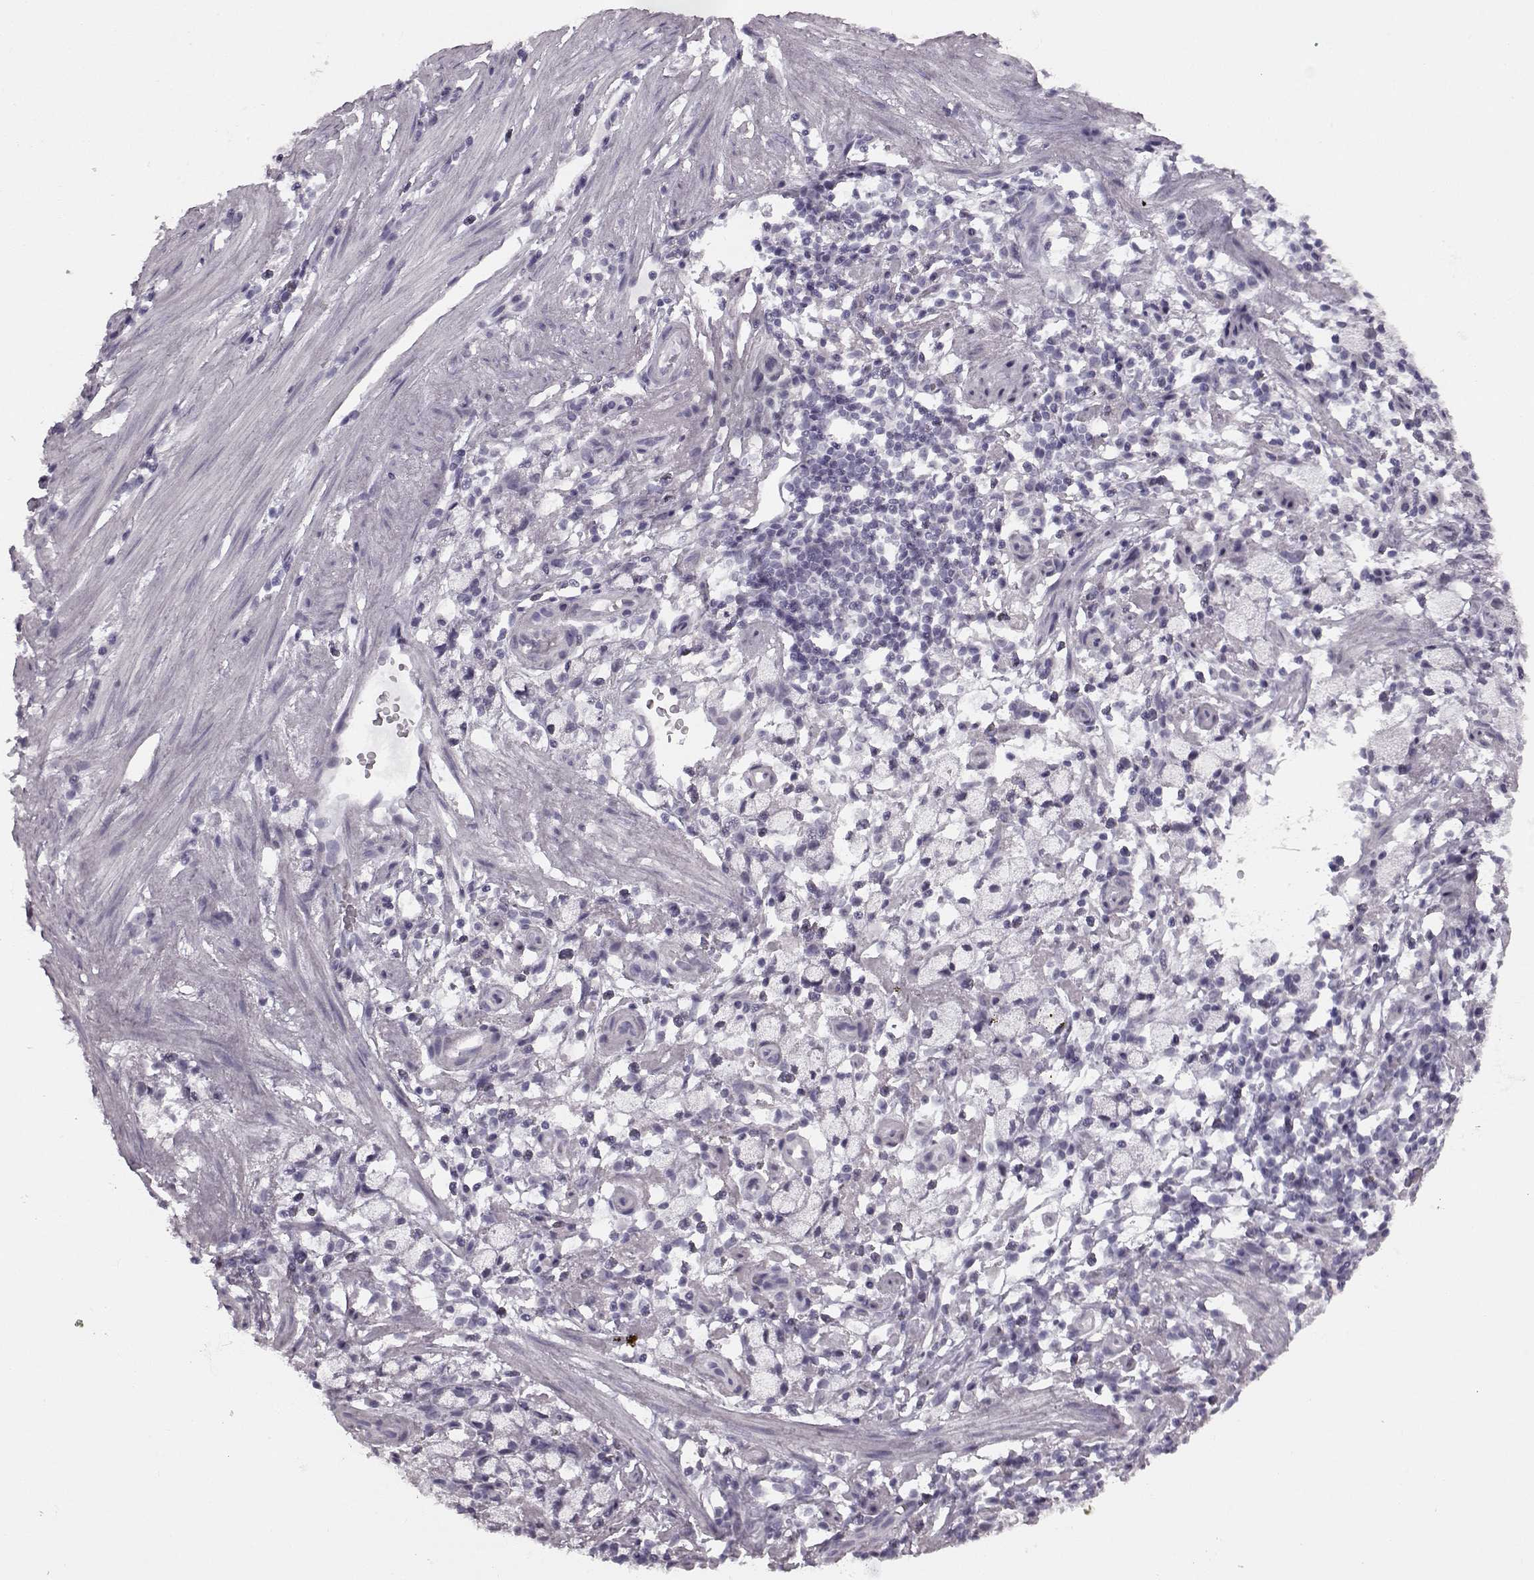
{"staining": {"intensity": "negative", "quantity": "none", "location": "none"}, "tissue": "stomach cancer", "cell_type": "Tumor cells", "image_type": "cancer", "snomed": [{"axis": "morphology", "description": "Adenocarcinoma, NOS"}, {"axis": "topography", "description": "Stomach"}], "caption": "IHC of human adenocarcinoma (stomach) displays no staining in tumor cells.", "gene": "SEMG2", "patient": {"sex": "male", "age": 58}}